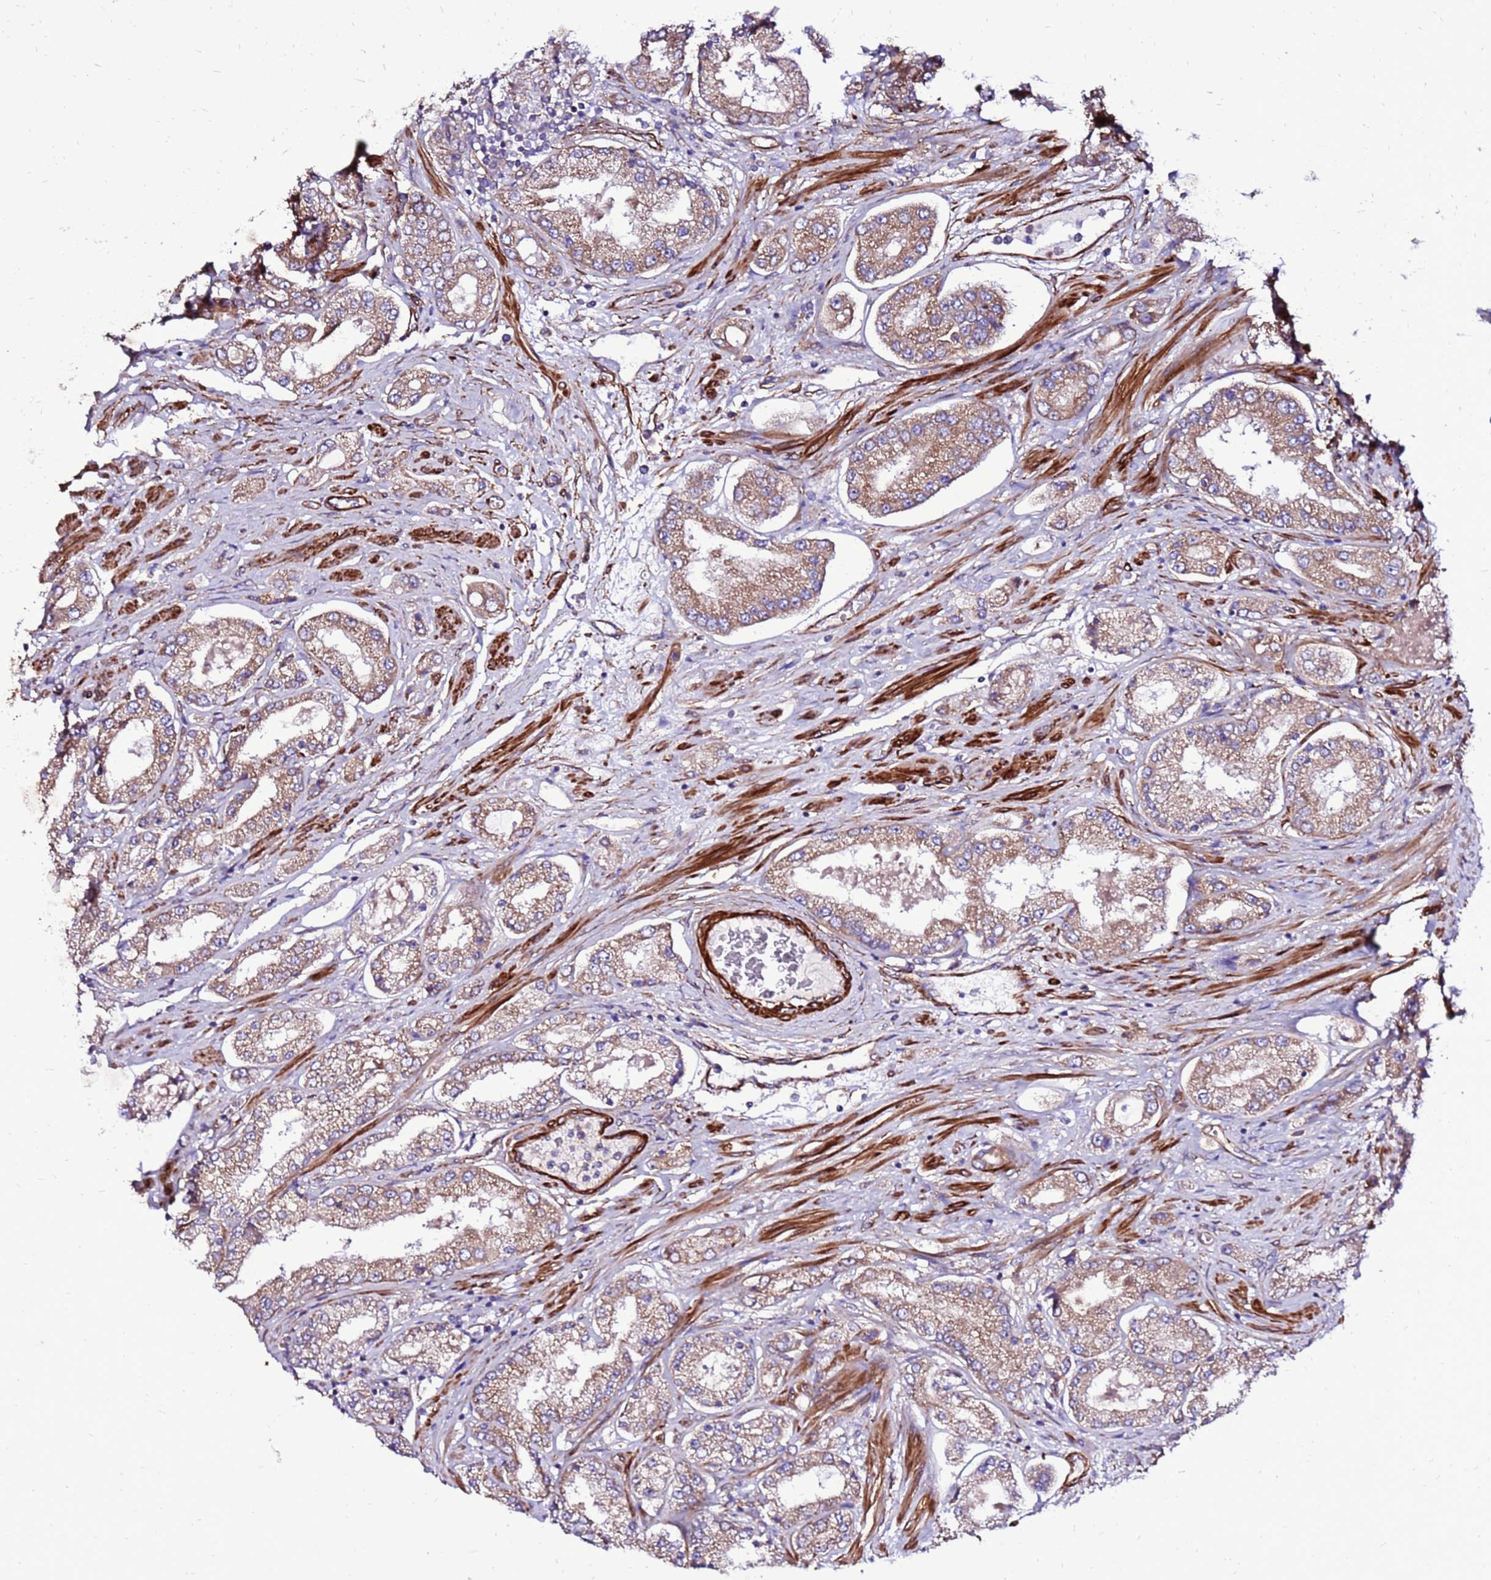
{"staining": {"intensity": "moderate", "quantity": "25%-75%", "location": "cytoplasmic/membranous"}, "tissue": "prostate cancer", "cell_type": "Tumor cells", "image_type": "cancer", "snomed": [{"axis": "morphology", "description": "Adenocarcinoma, High grade"}, {"axis": "topography", "description": "Prostate"}], "caption": "Prostate cancer was stained to show a protein in brown. There is medium levels of moderate cytoplasmic/membranous staining in approximately 25%-75% of tumor cells.", "gene": "EI24", "patient": {"sex": "male", "age": 69}}